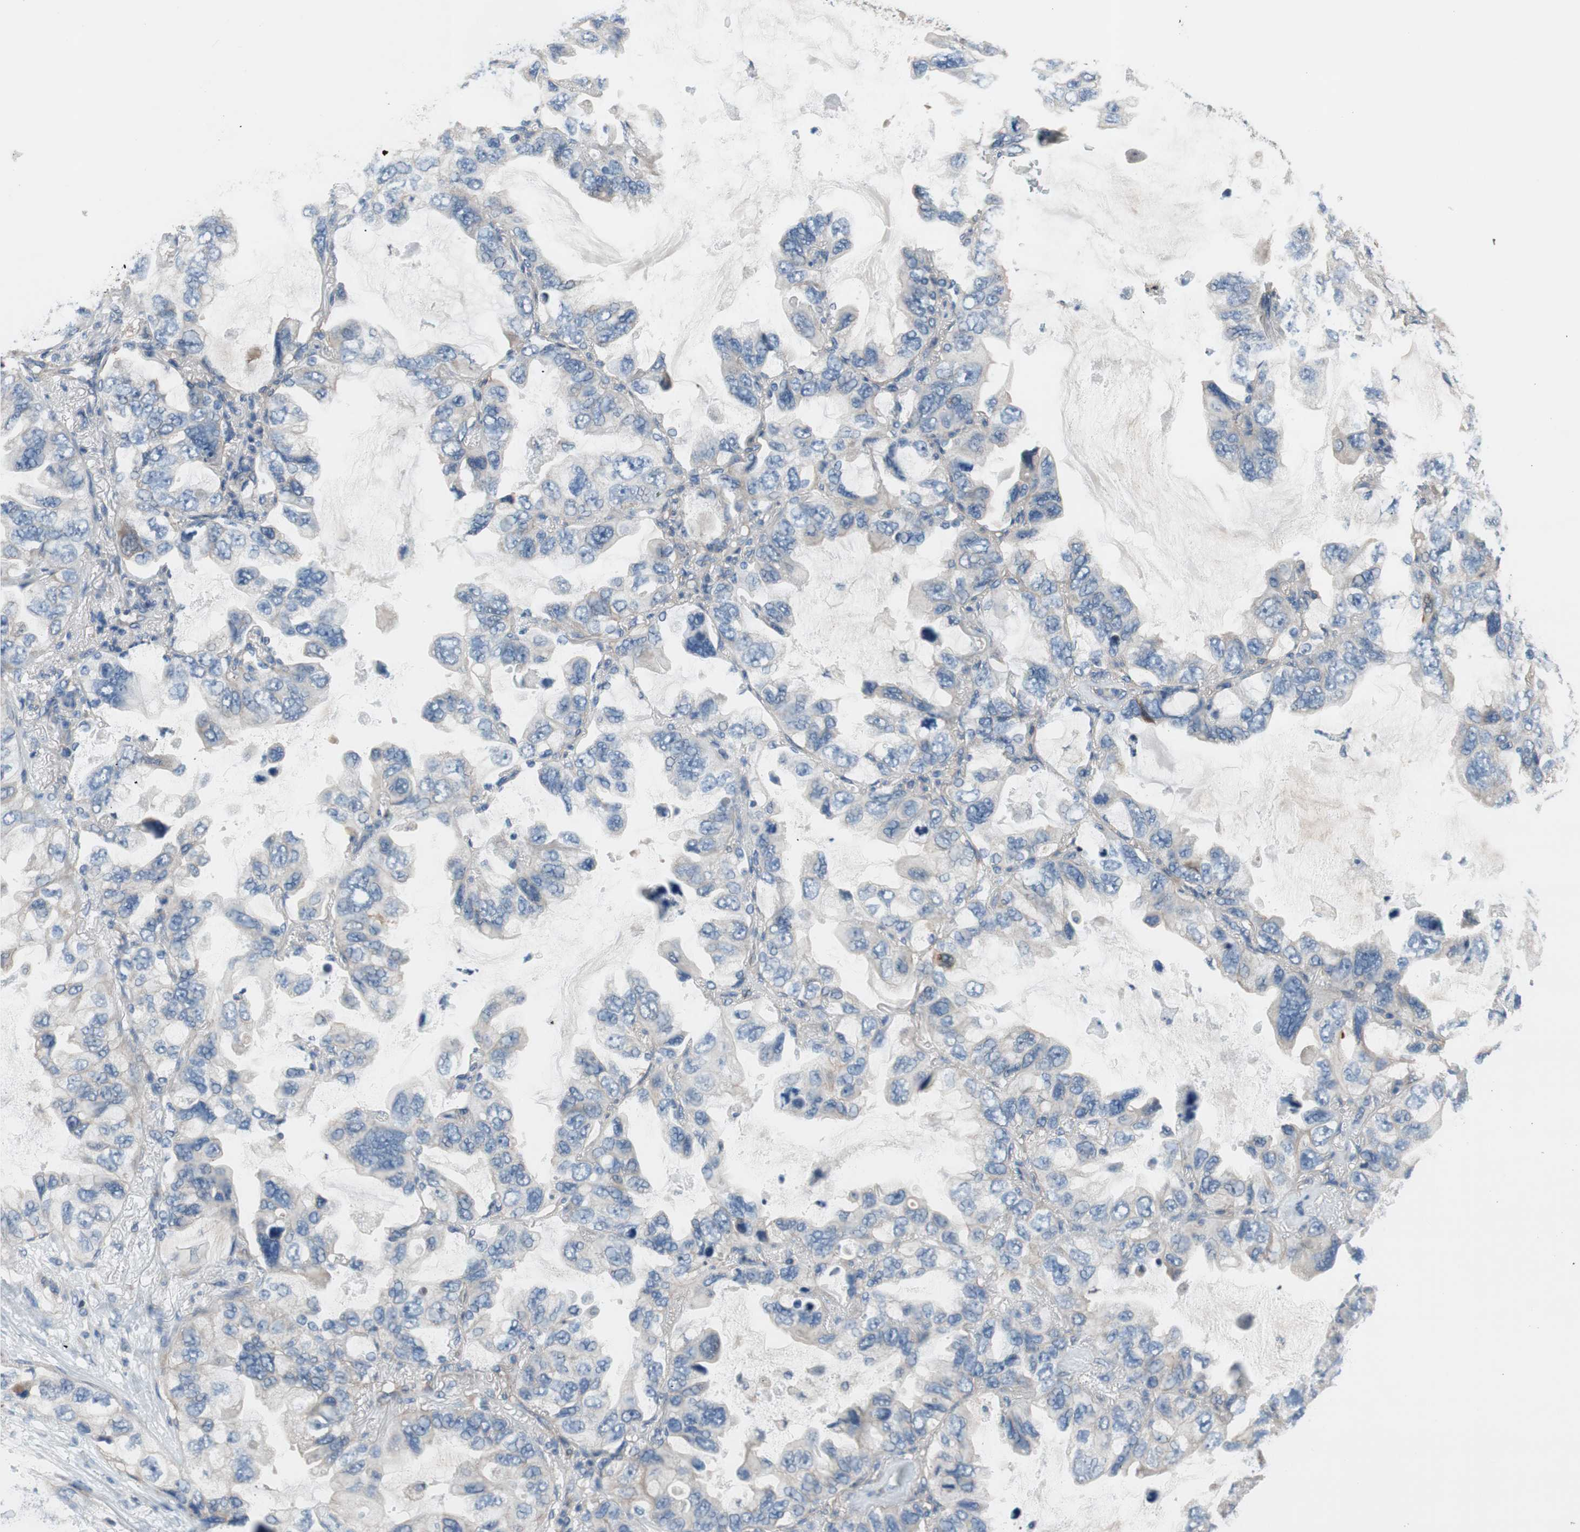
{"staining": {"intensity": "negative", "quantity": "none", "location": "none"}, "tissue": "lung cancer", "cell_type": "Tumor cells", "image_type": "cancer", "snomed": [{"axis": "morphology", "description": "Squamous cell carcinoma, NOS"}, {"axis": "topography", "description": "Lung"}], "caption": "DAB immunohistochemical staining of human squamous cell carcinoma (lung) displays no significant expression in tumor cells.", "gene": "CALML3", "patient": {"sex": "female", "age": 73}}